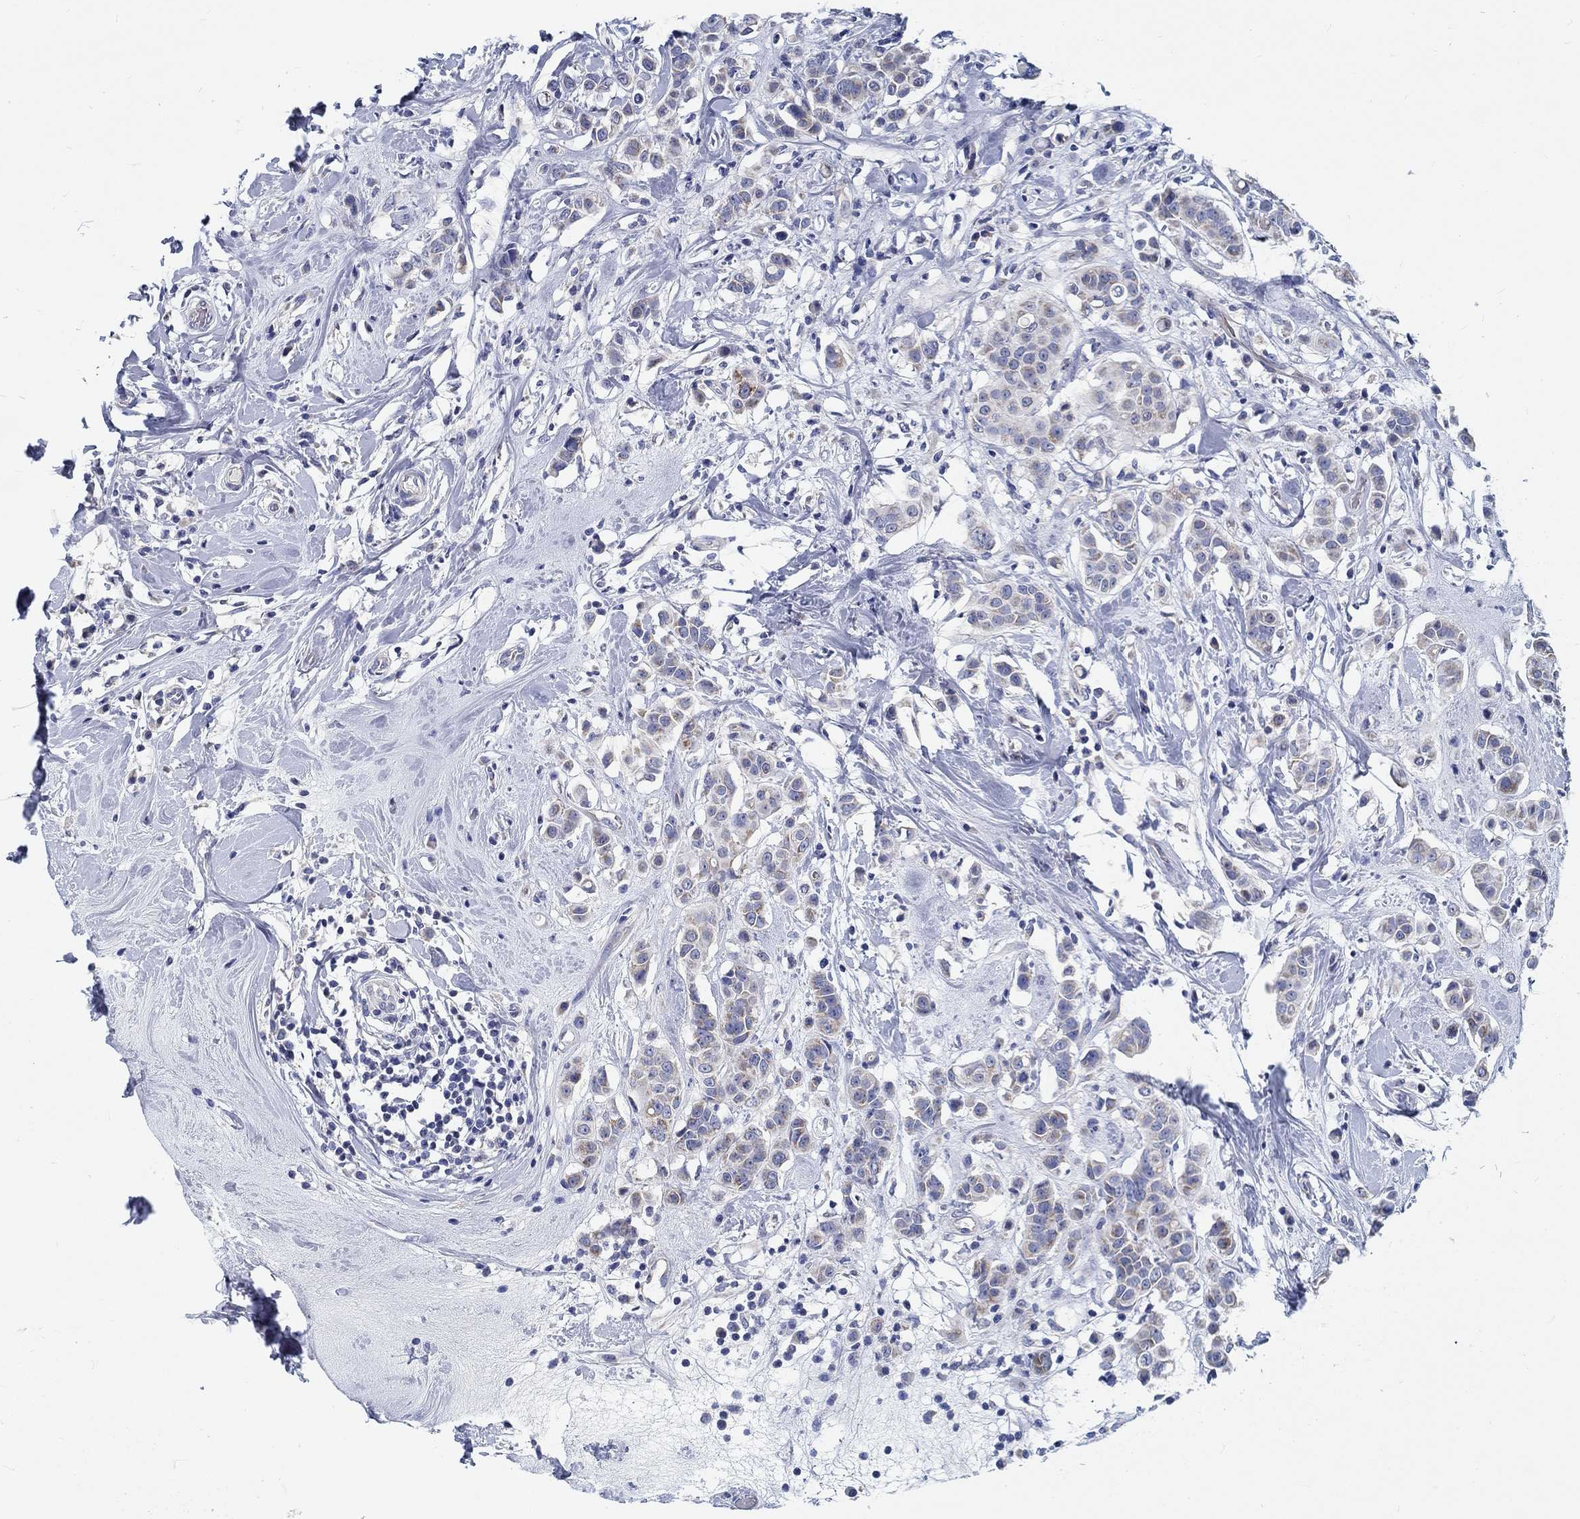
{"staining": {"intensity": "weak", "quantity": "25%-75%", "location": "cytoplasmic/membranous"}, "tissue": "breast cancer", "cell_type": "Tumor cells", "image_type": "cancer", "snomed": [{"axis": "morphology", "description": "Duct carcinoma"}, {"axis": "topography", "description": "Breast"}], "caption": "Protein expression analysis of human breast cancer reveals weak cytoplasmic/membranous positivity in about 25%-75% of tumor cells.", "gene": "MYBPC1", "patient": {"sex": "female", "age": 27}}